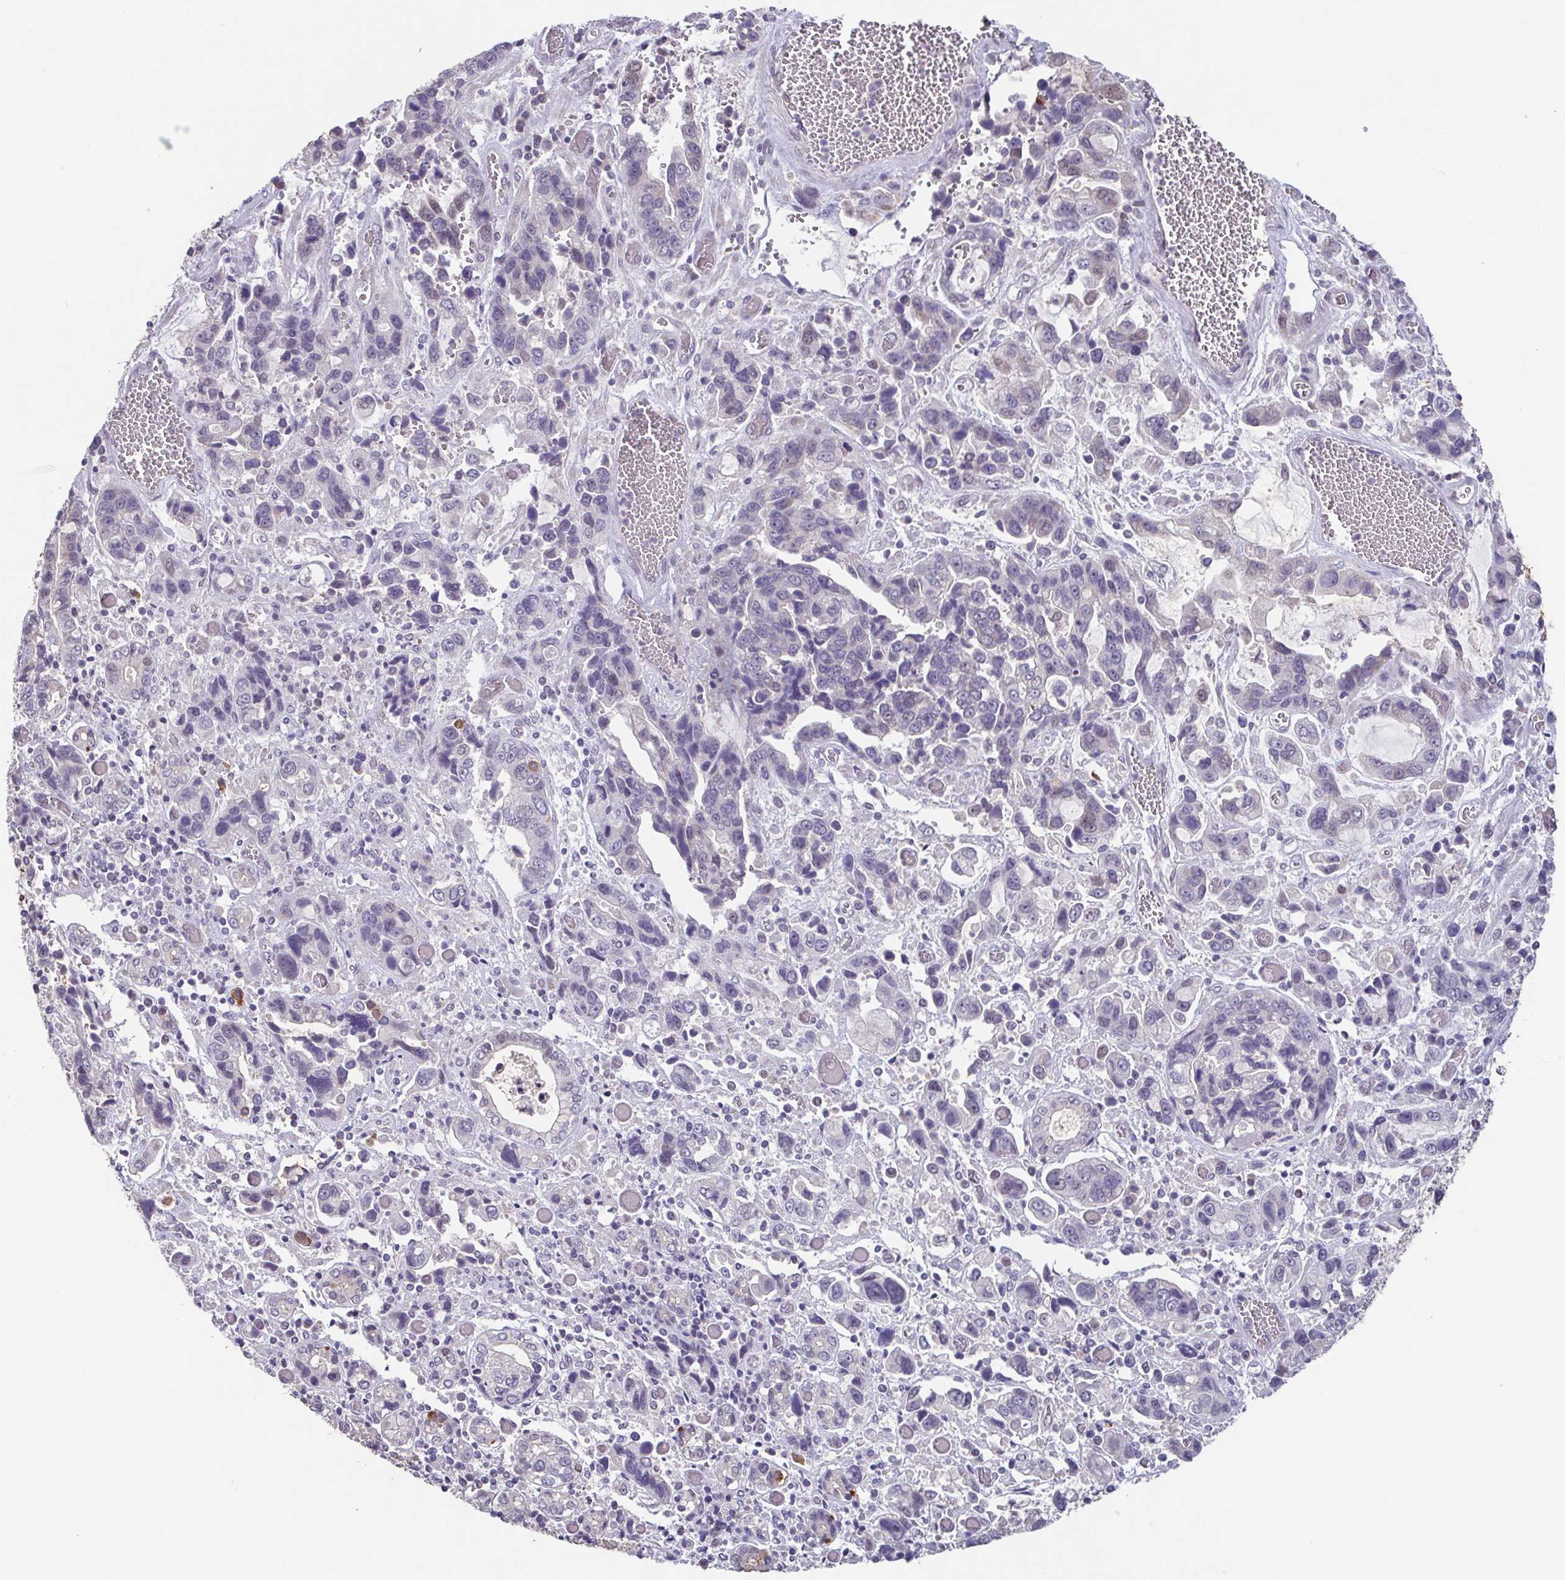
{"staining": {"intensity": "negative", "quantity": "none", "location": "none"}, "tissue": "stomach cancer", "cell_type": "Tumor cells", "image_type": "cancer", "snomed": [{"axis": "morphology", "description": "Adenocarcinoma, NOS"}, {"axis": "topography", "description": "Stomach, upper"}], "caption": "A high-resolution histopathology image shows IHC staining of stomach cancer (adenocarcinoma), which displays no significant expression in tumor cells. (Immunohistochemistry, brightfield microscopy, high magnification).", "gene": "GHRL", "patient": {"sex": "female", "age": 81}}